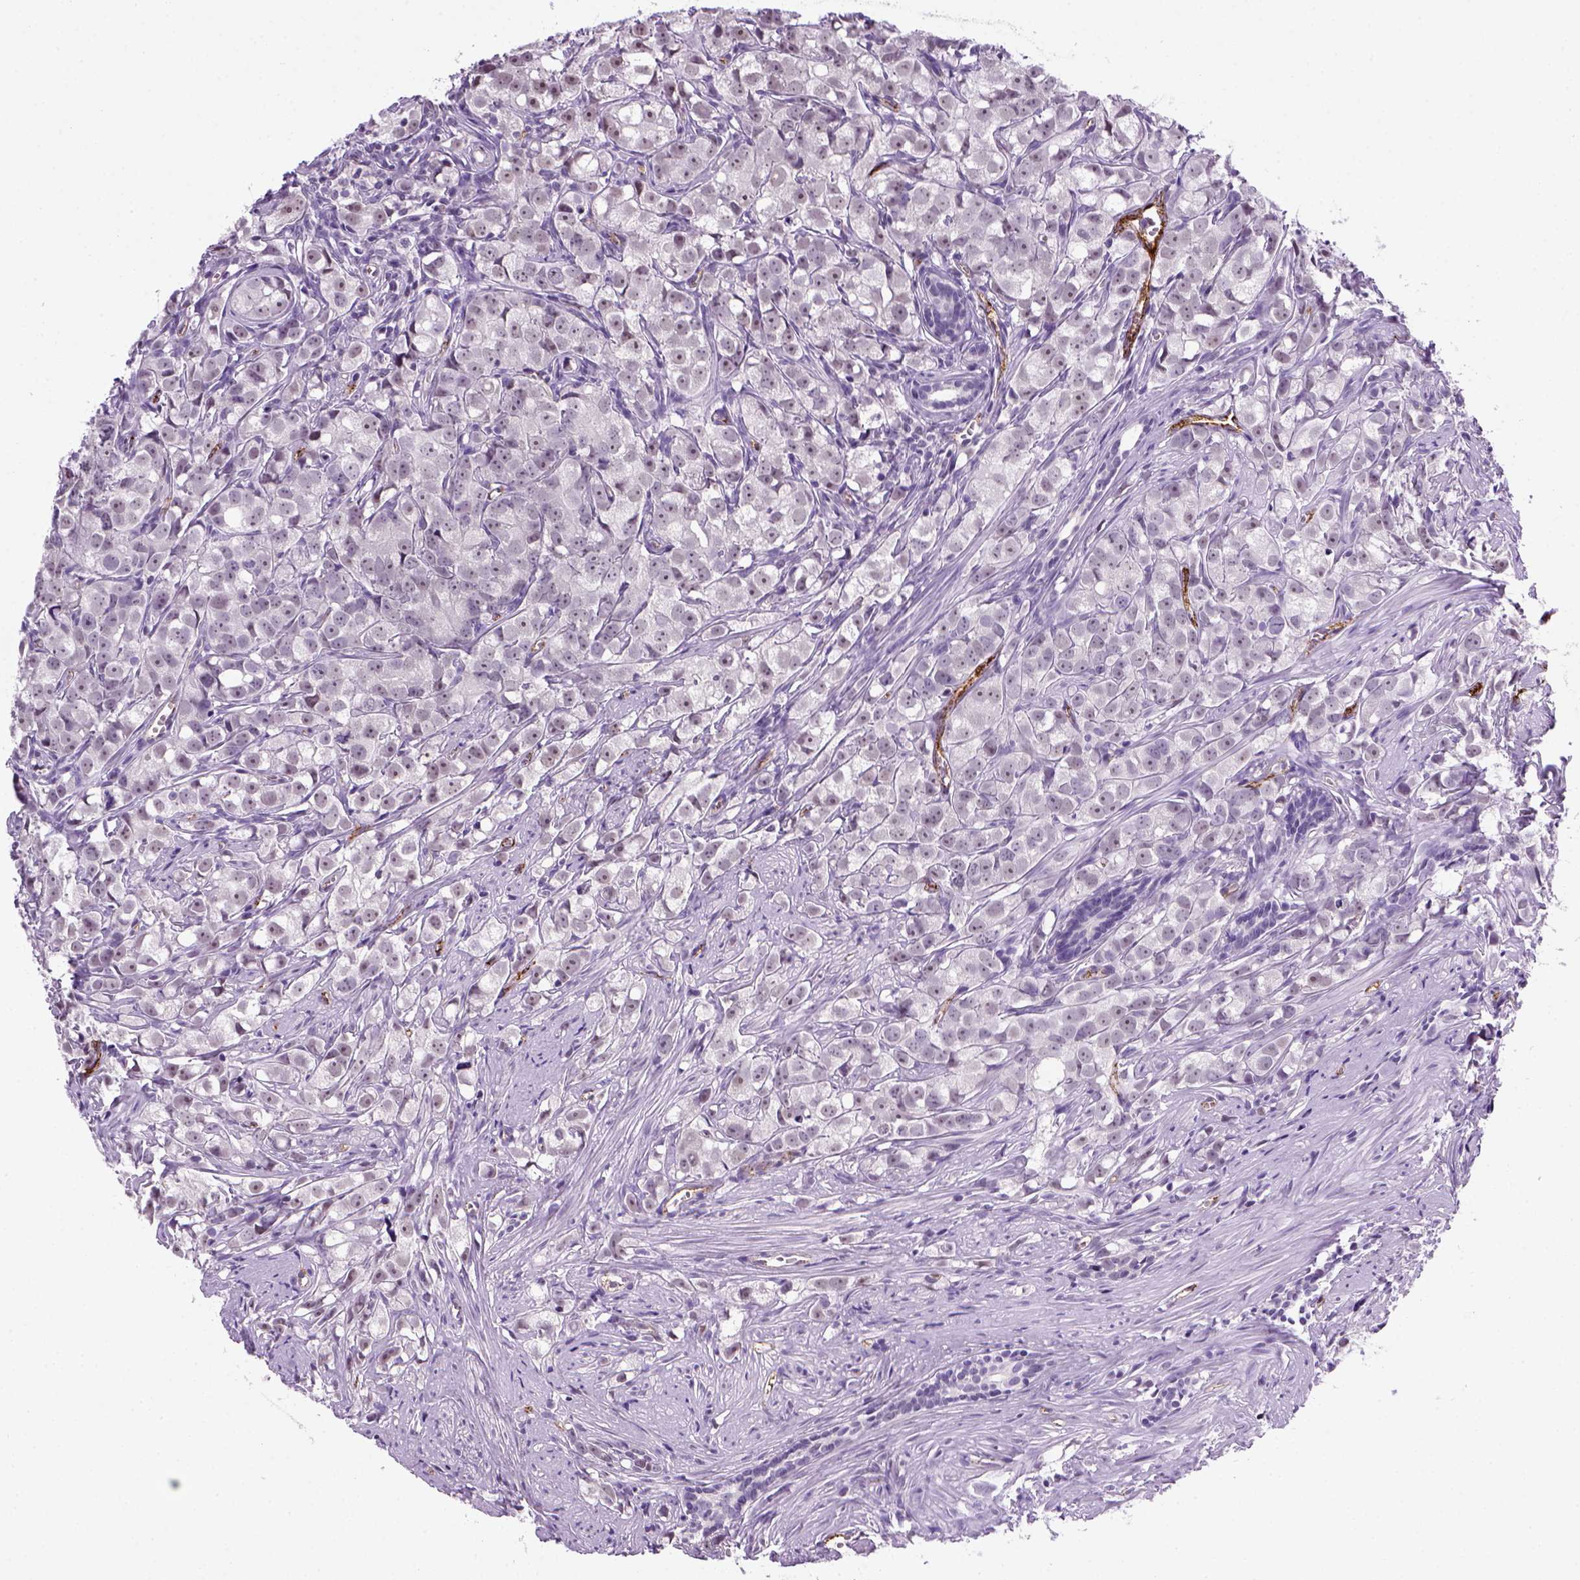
{"staining": {"intensity": "negative", "quantity": "none", "location": "none"}, "tissue": "prostate cancer", "cell_type": "Tumor cells", "image_type": "cancer", "snomed": [{"axis": "morphology", "description": "Adenocarcinoma, High grade"}, {"axis": "topography", "description": "Prostate"}], "caption": "Immunohistochemical staining of prostate cancer (high-grade adenocarcinoma) exhibits no significant expression in tumor cells.", "gene": "VWF", "patient": {"sex": "male", "age": 68}}